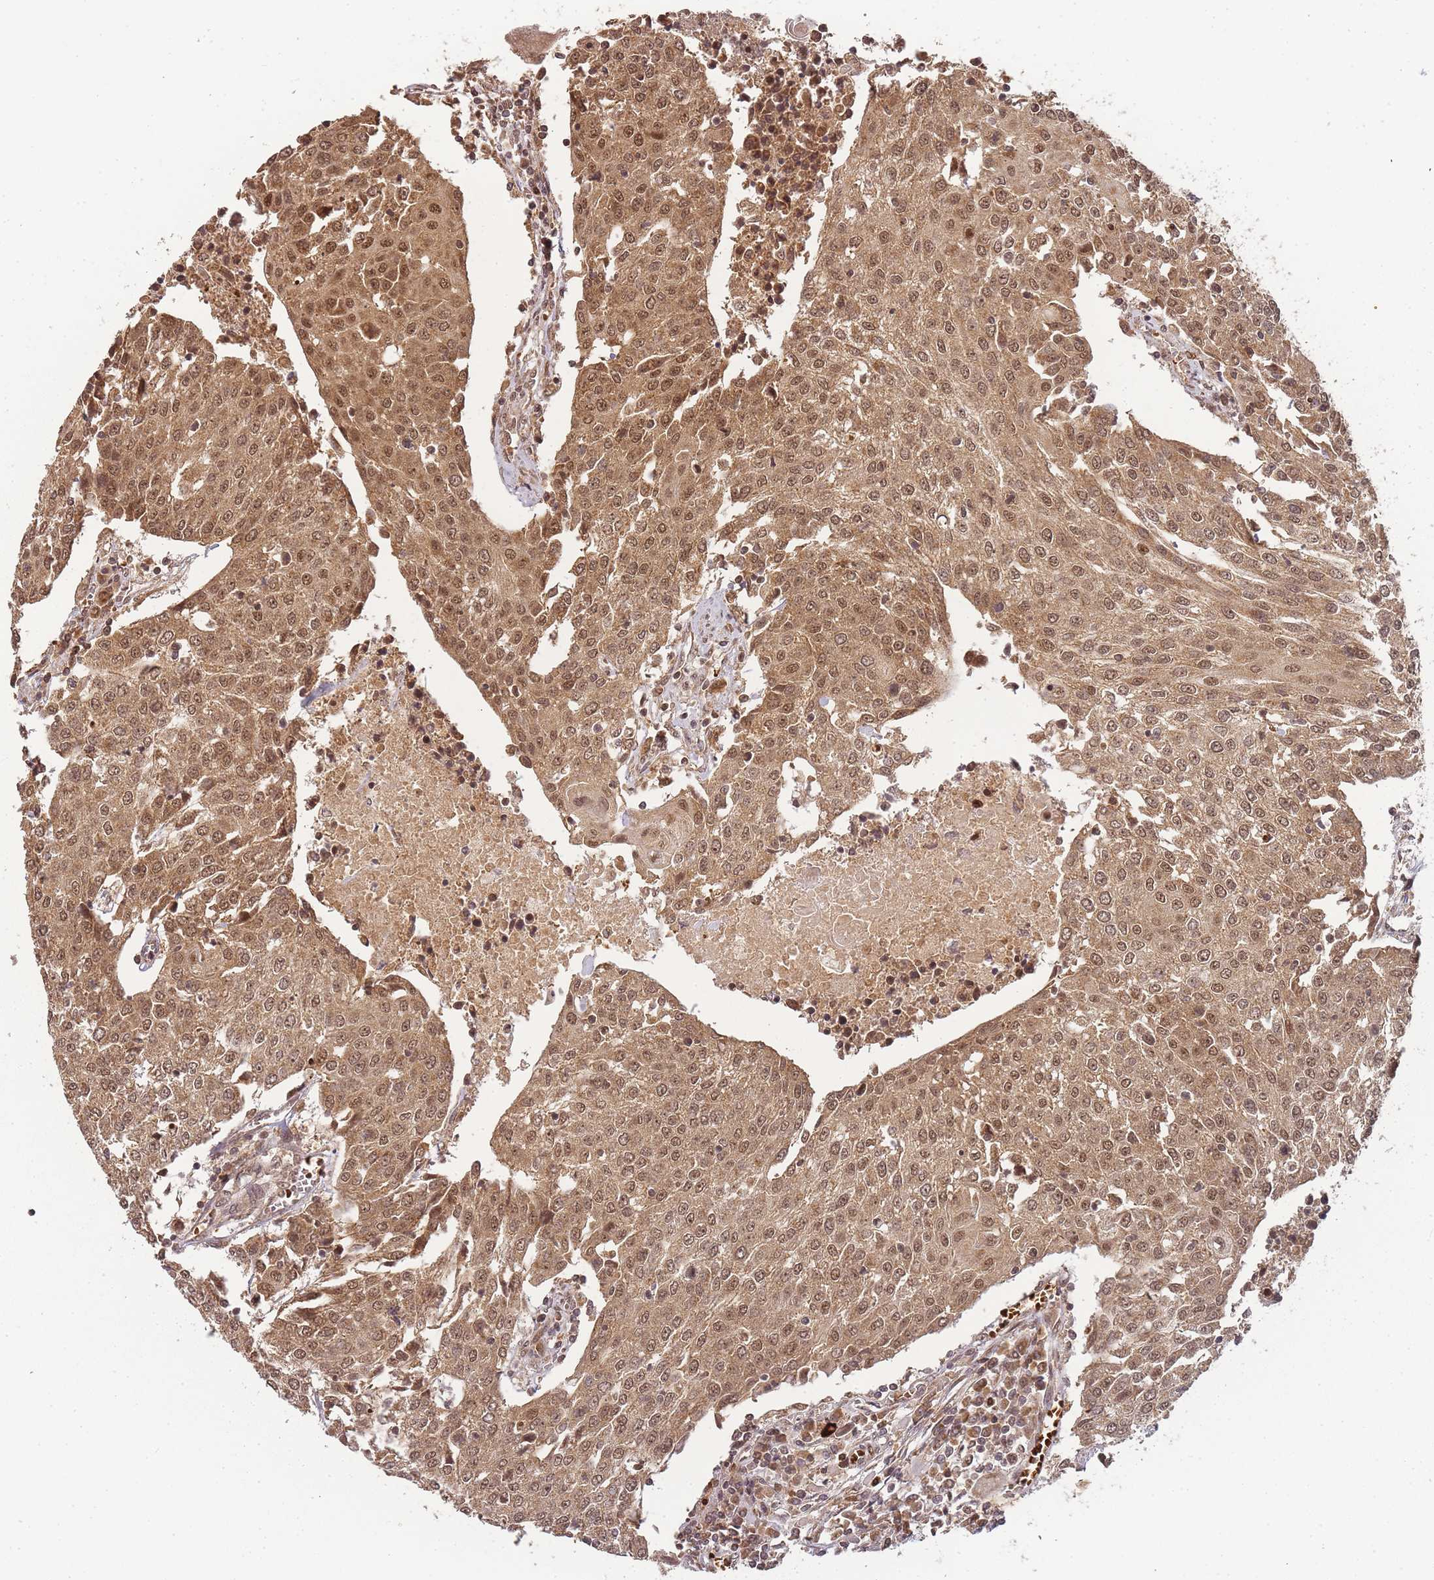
{"staining": {"intensity": "moderate", "quantity": ">75%", "location": "cytoplasmic/membranous,nuclear"}, "tissue": "urothelial cancer", "cell_type": "Tumor cells", "image_type": "cancer", "snomed": [{"axis": "morphology", "description": "Urothelial carcinoma, High grade"}, {"axis": "topography", "description": "Urinary bladder"}], "caption": "Immunohistochemical staining of high-grade urothelial carcinoma shows moderate cytoplasmic/membranous and nuclear protein expression in about >75% of tumor cells.", "gene": "ZNF497", "patient": {"sex": "female", "age": 85}}